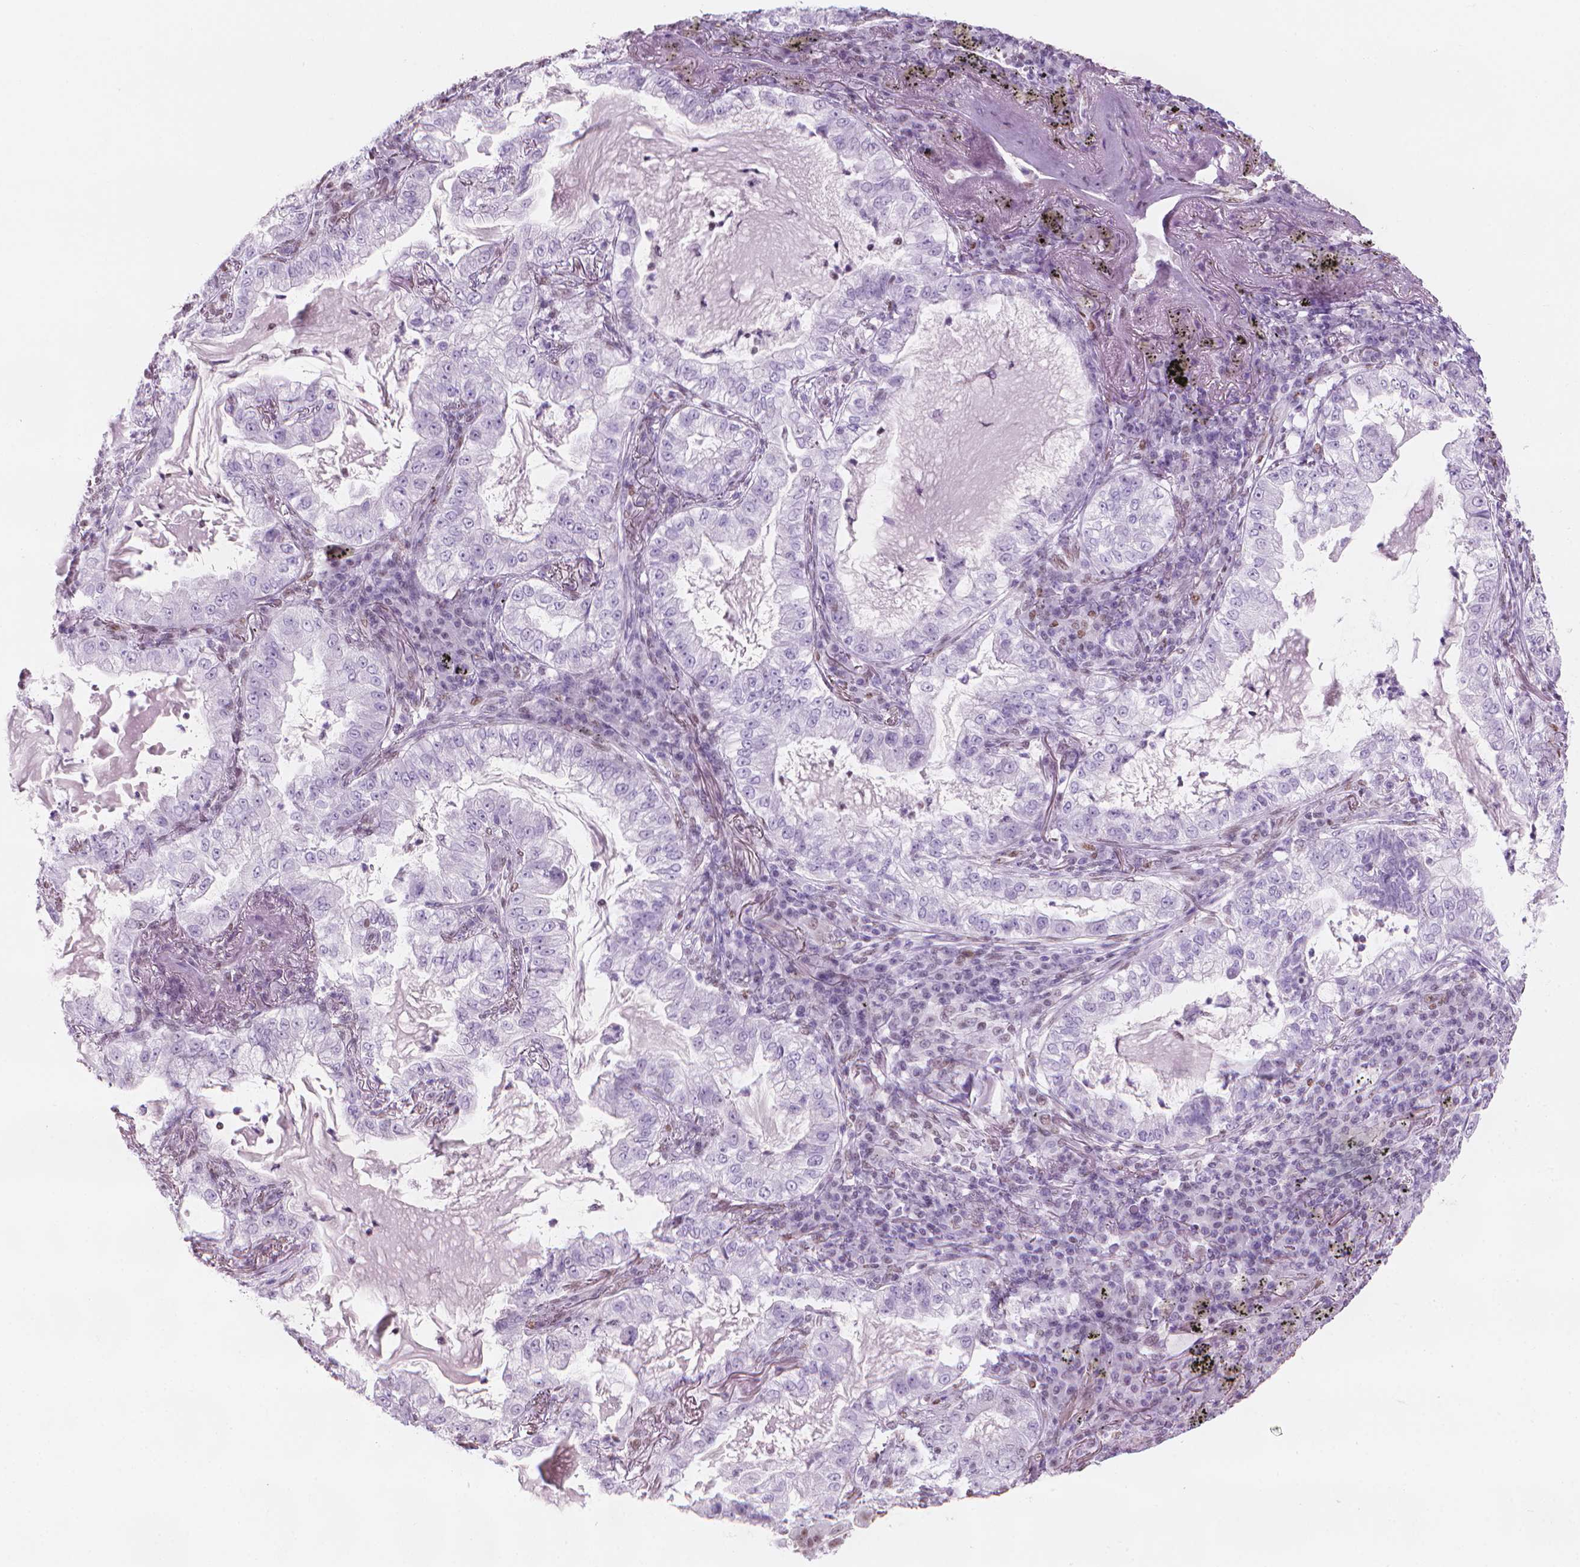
{"staining": {"intensity": "negative", "quantity": "none", "location": "none"}, "tissue": "lung cancer", "cell_type": "Tumor cells", "image_type": "cancer", "snomed": [{"axis": "morphology", "description": "Adenocarcinoma, NOS"}, {"axis": "topography", "description": "Lung"}], "caption": "Tumor cells are negative for brown protein staining in adenocarcinoma (lung).", "gene": "PIAS2", "patient": {"sex": "female", "age": 73}}